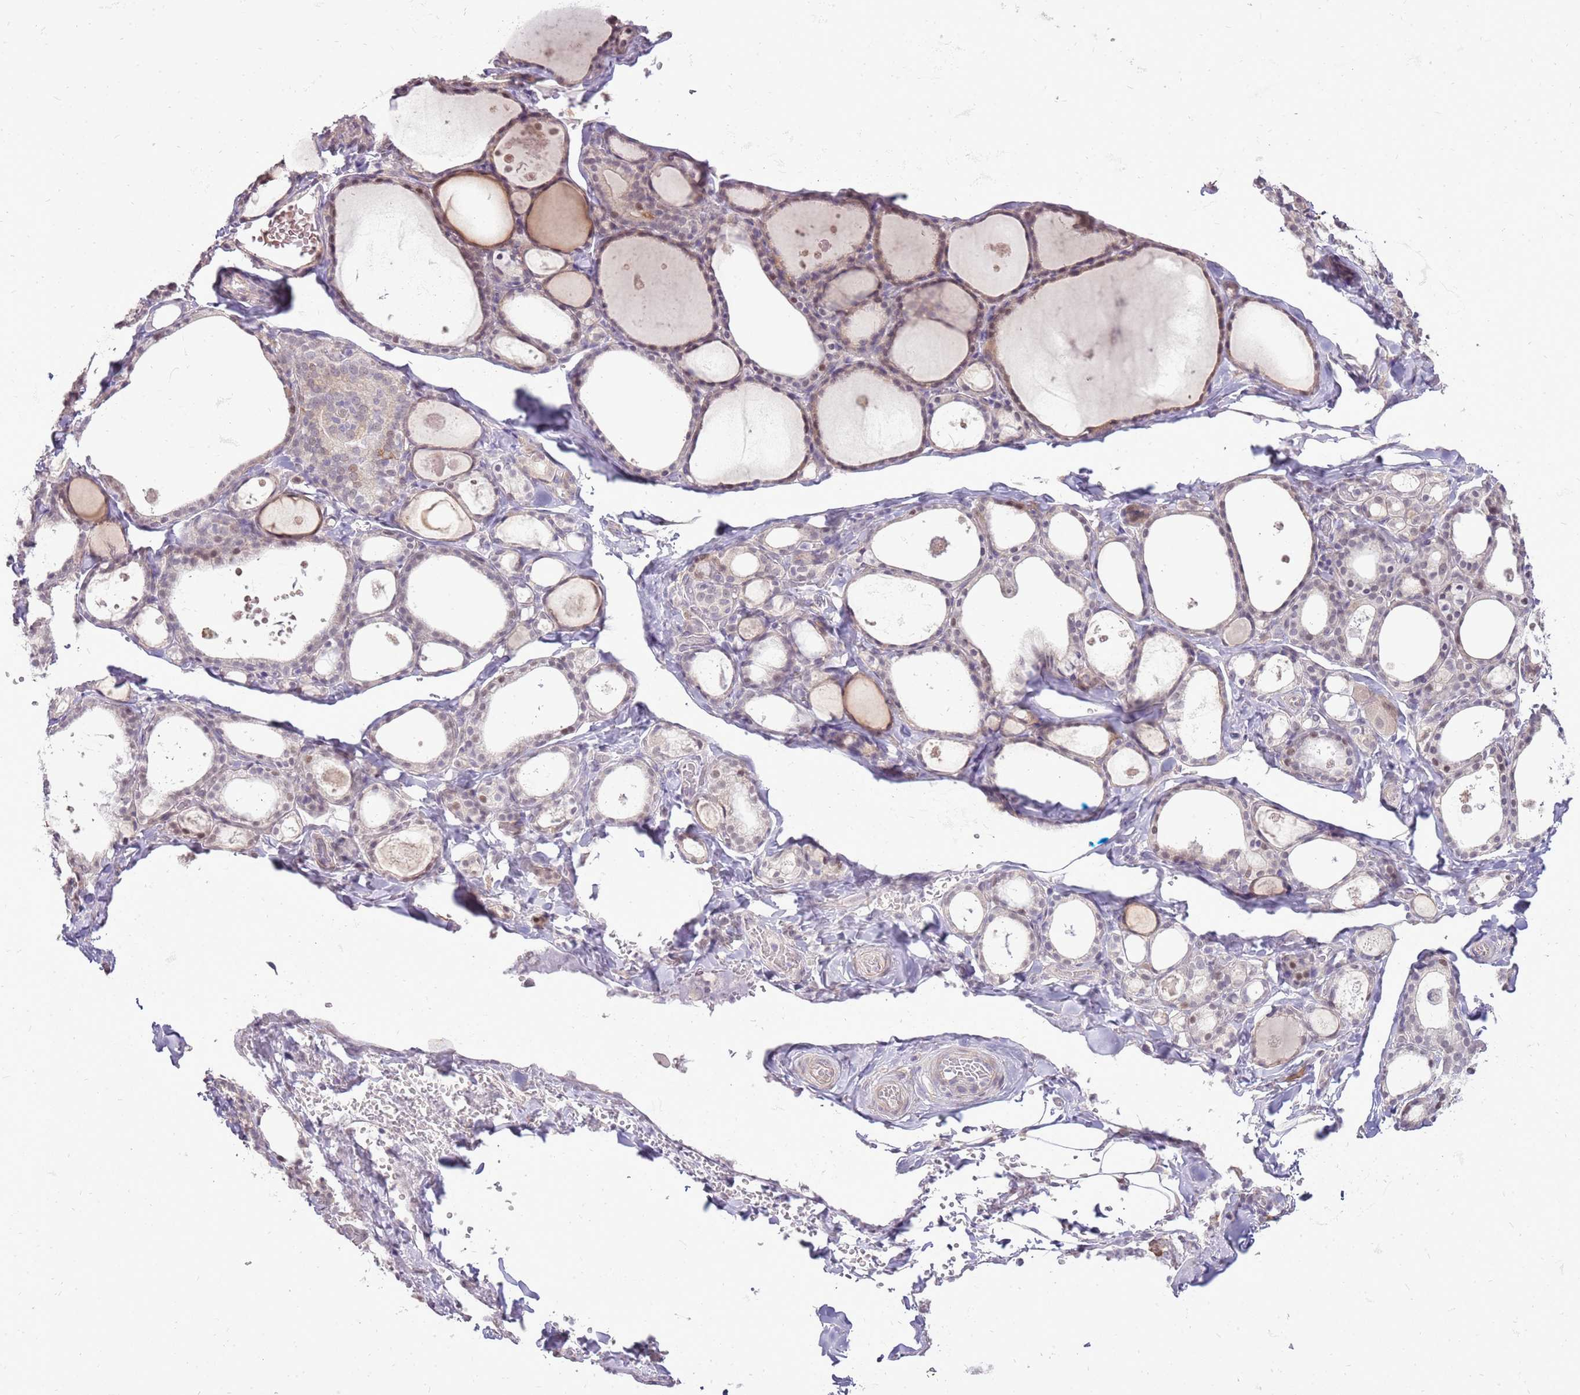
{"staining": {"intensity": "weak", "quantity": "25%-75%", "location": "cytoplasmic/membranous"}, "tissue": "thyroid gland", "cell_type": "Glandular cells", "image_type": "normal", "snomed": [{"axis": "morphology", "description": "Normal tissue, NOS"}, {"axis": "topography", "description": "Thyroid gland"}], "caption": "IHC (DAB) staining of unremarkable human thyroid gland exhibits weak cytoplasmic/membranous protein positivity in about 25%-75% of glandular cells.", "gene": "UGGT2", "patient": {"sex": "male", "age": 56}}